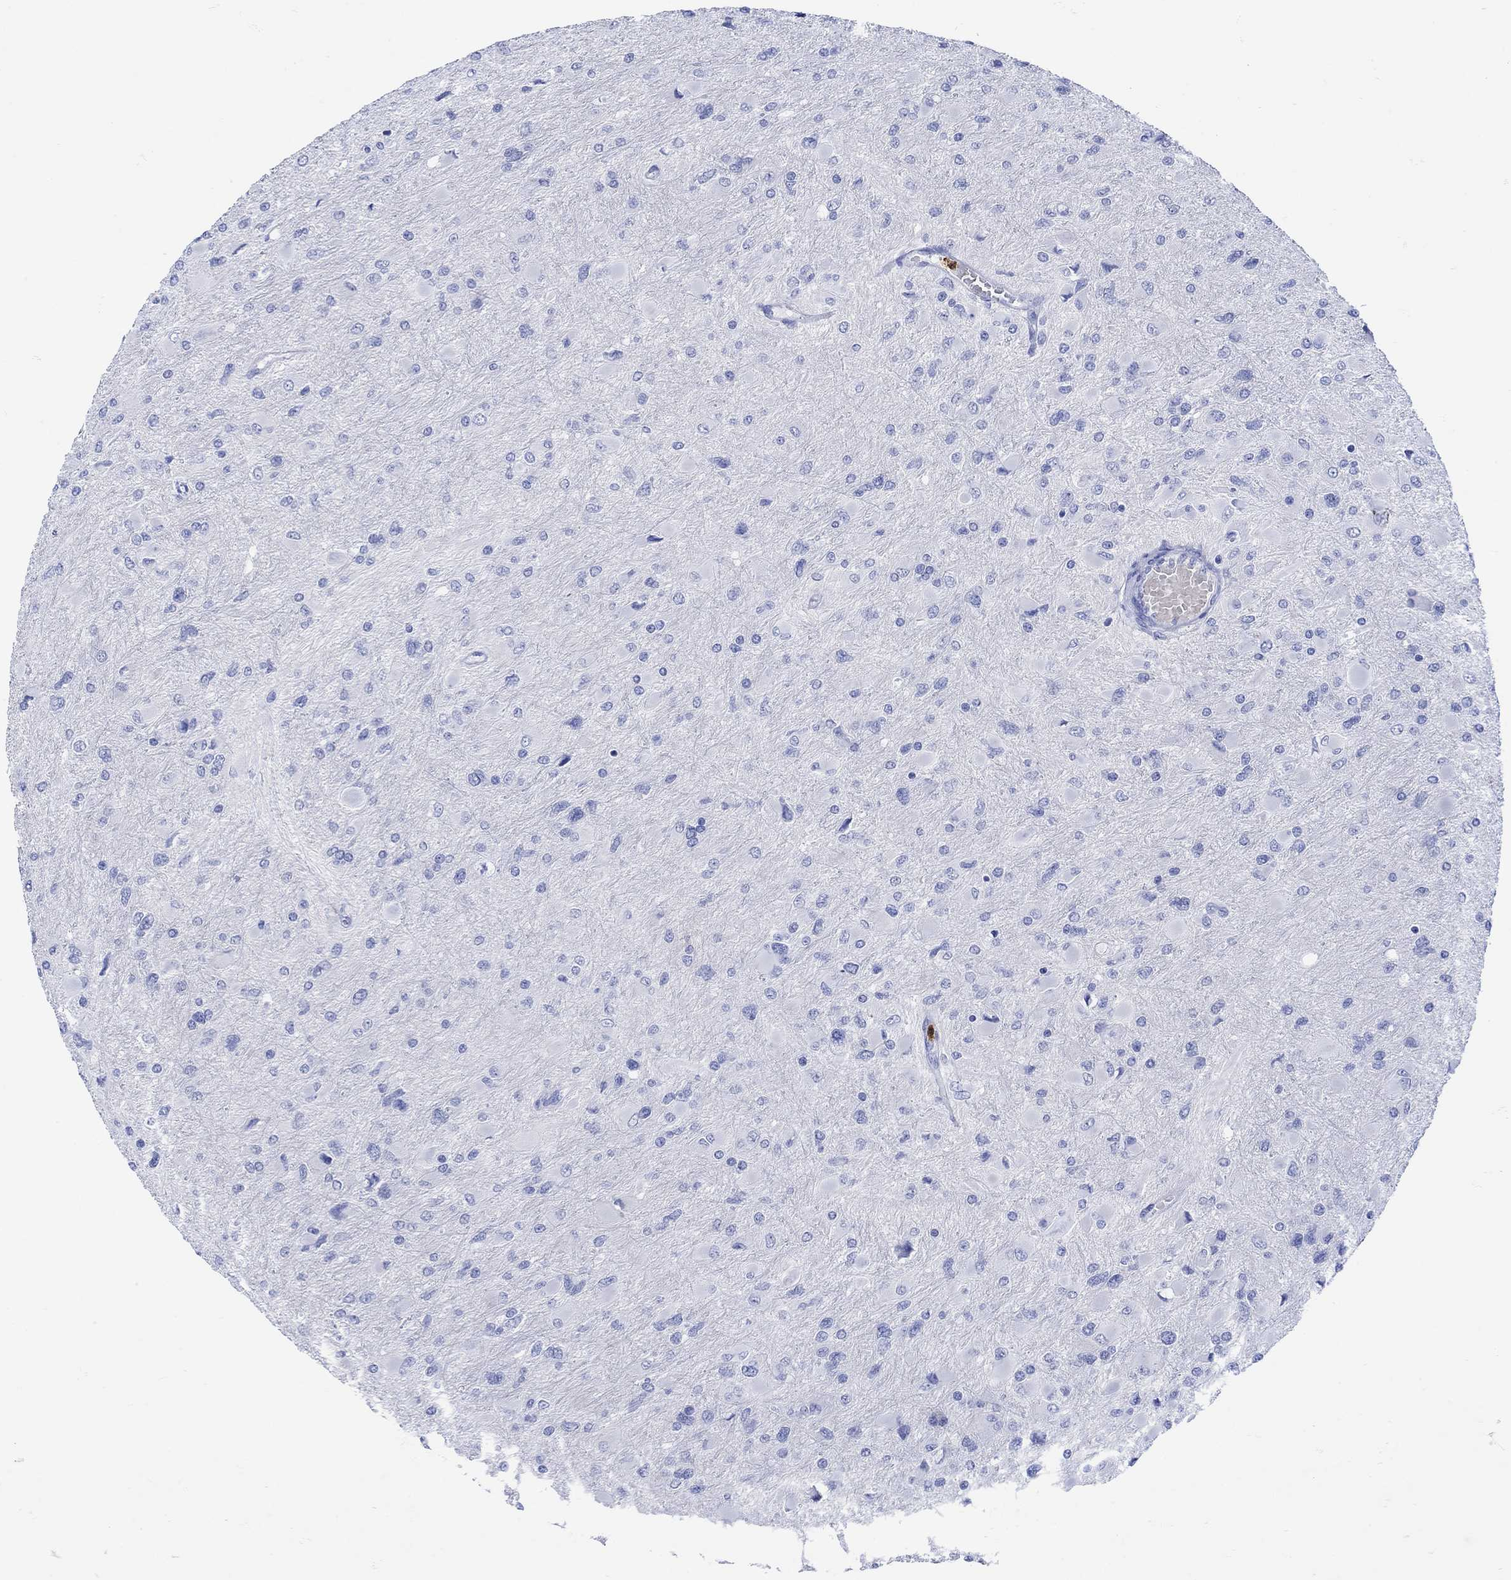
{"staining": {"intensity": "negative", "quantity": "none", "location": "none"}, "tissue": "glioma", "cell_type": "Tumor cells", "image_type": "cancer", "snomed": [{"axis": "morphology", "description": "Glioma, malignant, High grade"}, {"axis": "topography", "description": "Cerebral cortex"}], "caption": "Tumor cells are negative for brown protein staining in malignant glioma (high-grade).", "gene": "LINGO3", "patient": {"sex": "female", "age": 36}}